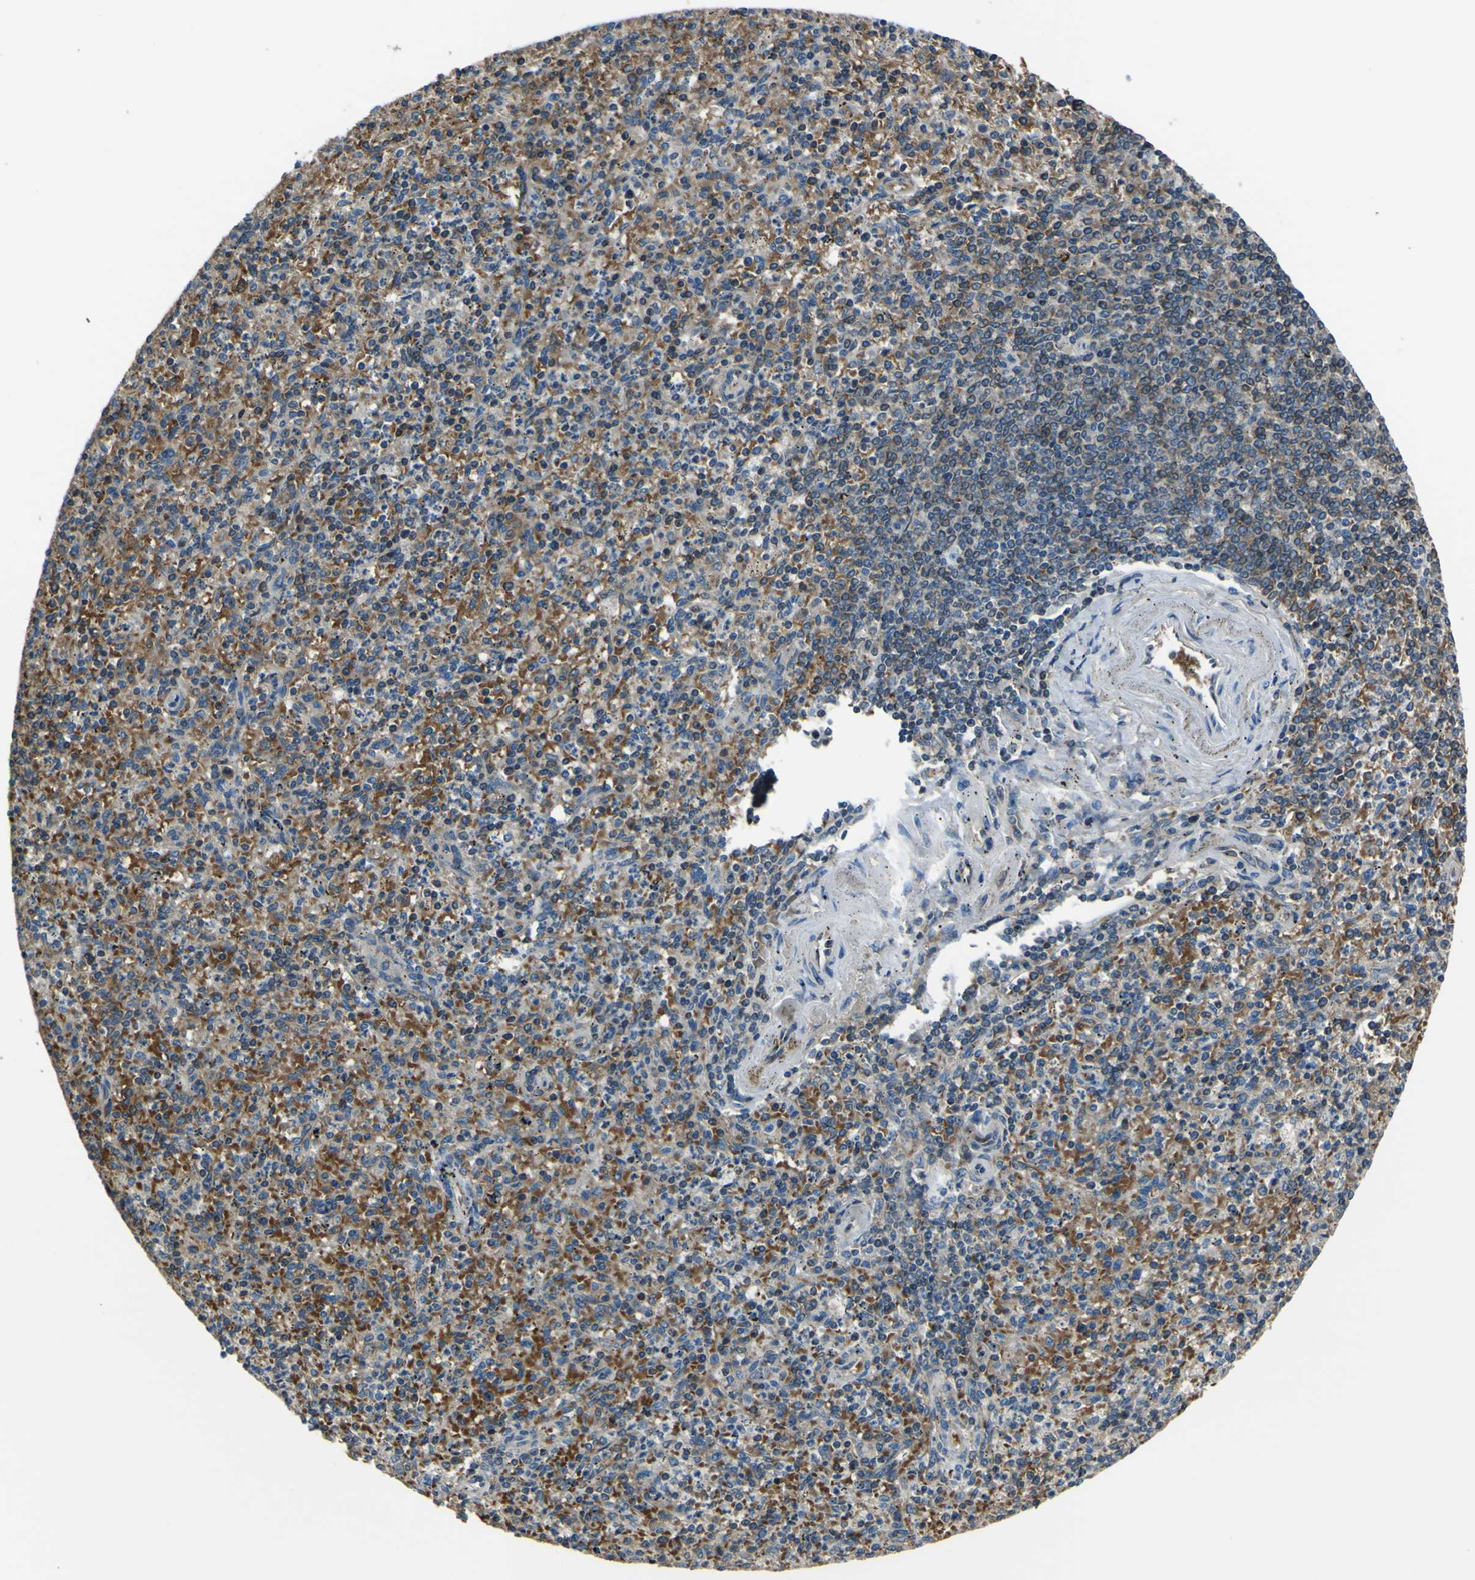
{"staining": {"intensity": "moderate", "quantity": ">75%", "location": "cytoplasmic/membranous"}, "tissue": "spleen", "cell_type": "Cells in red pulp", "image_type": "normal", "snomed": [{"axis": "morphology", "description": "Normal tissue, NOS"}, {"axis": "topography", "description": "Spleen"}], "caption": "This histopathology image demonstrates unremarkable spleen stained with immunohistochemistry to label a protein in brown. The cytoplasmic/membranous of cells in red pulp show moderate positivity for the protein. Nuclei are counter-stained blue.", "gene": "STIM1", "patient": {"sex": "male", "age": 72}}